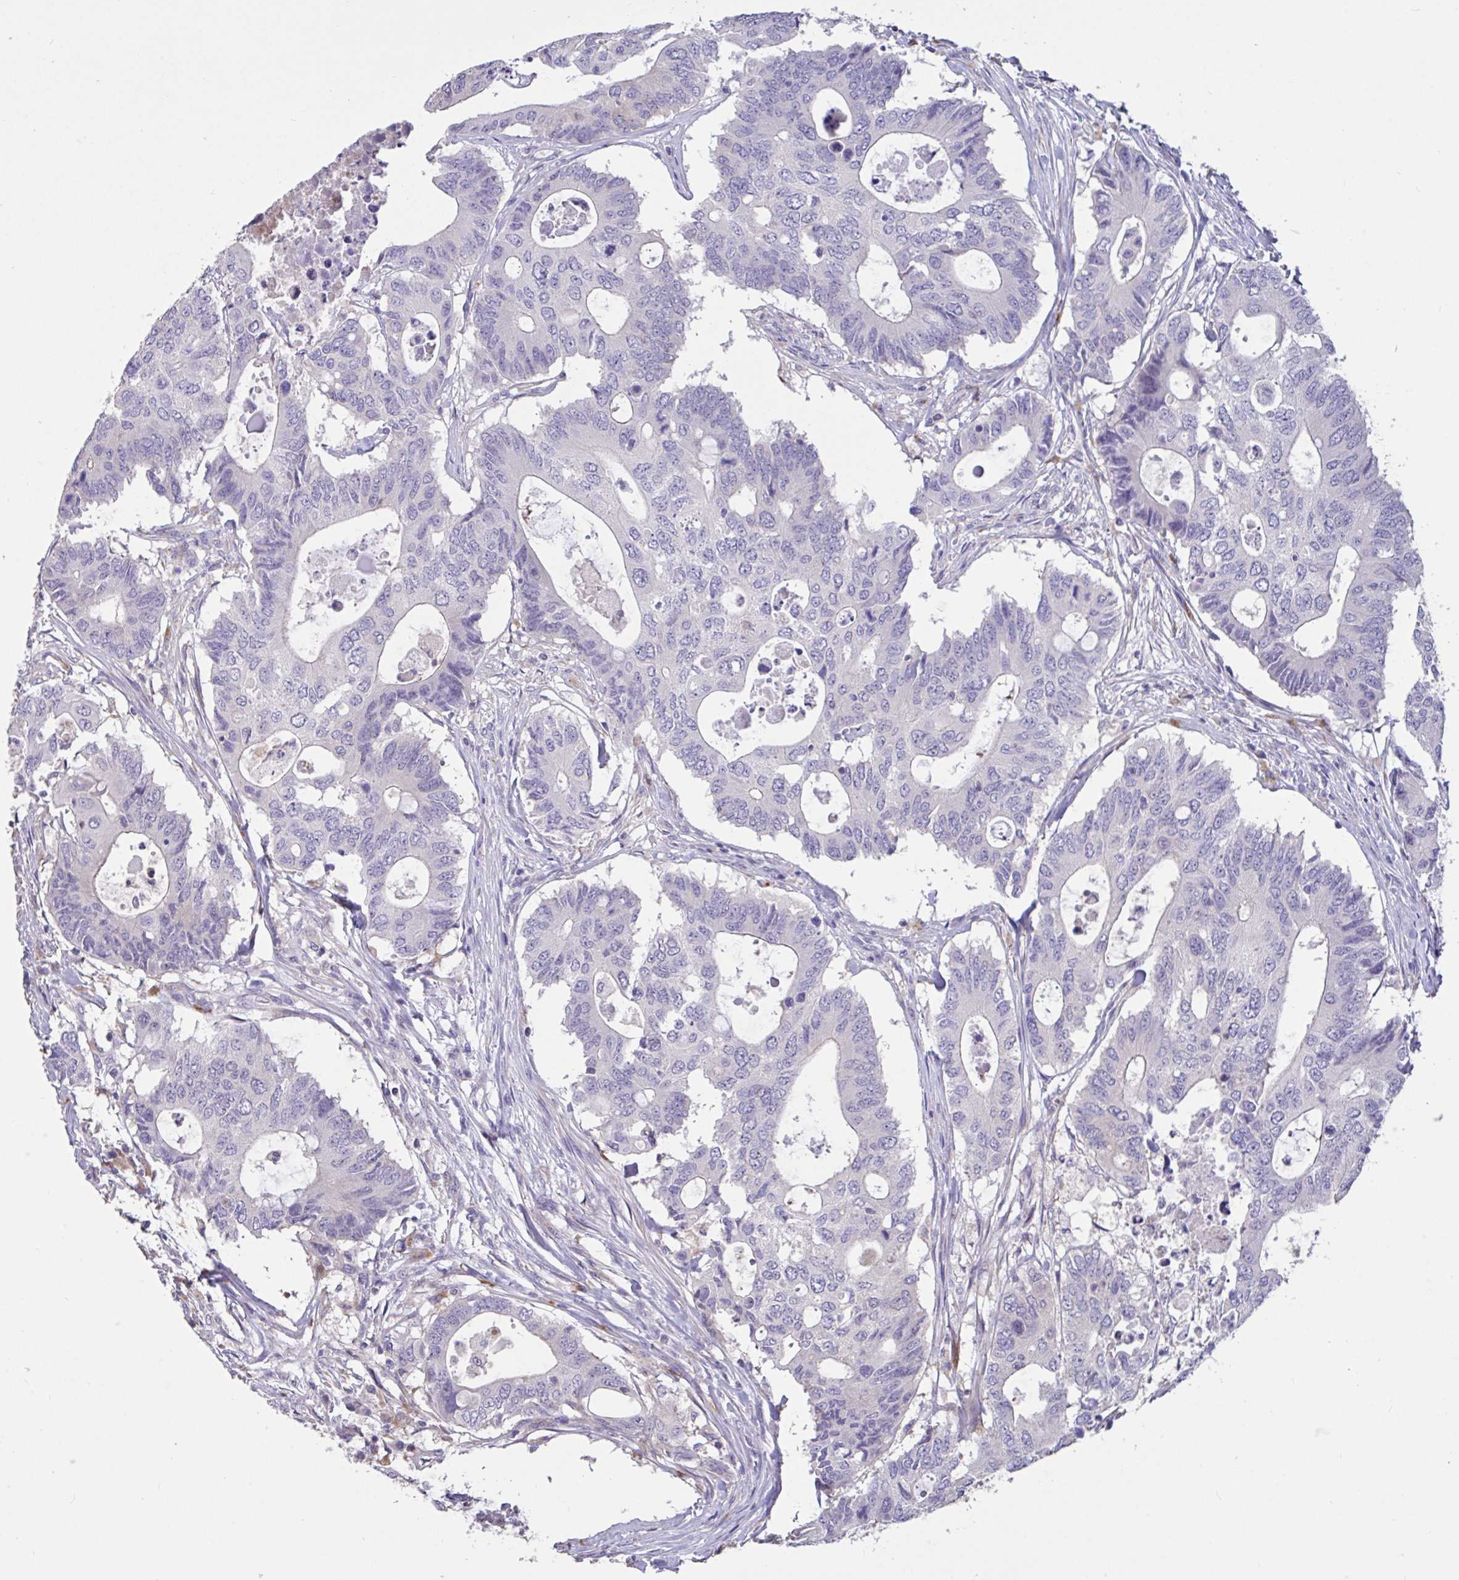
{"staining": {"intensity": "negative", "quantity": "none", "location": "none"}, "tissue": "colorectal cancer", "cell_type": "Tumor cells", "image_type": "cancer", "snomed": [{"axis": "morphology", "description": "Adenocarcinoma, NOS"}, {"axis": "topography", "description": "Colon"}], "caption": "Immunohistochemical staining of colorectal adenocarcinoma demonstrates no significant positivity in tumor cells.", "gene": "DDX39A", "patient": {"sex": "male", "age": 71}}